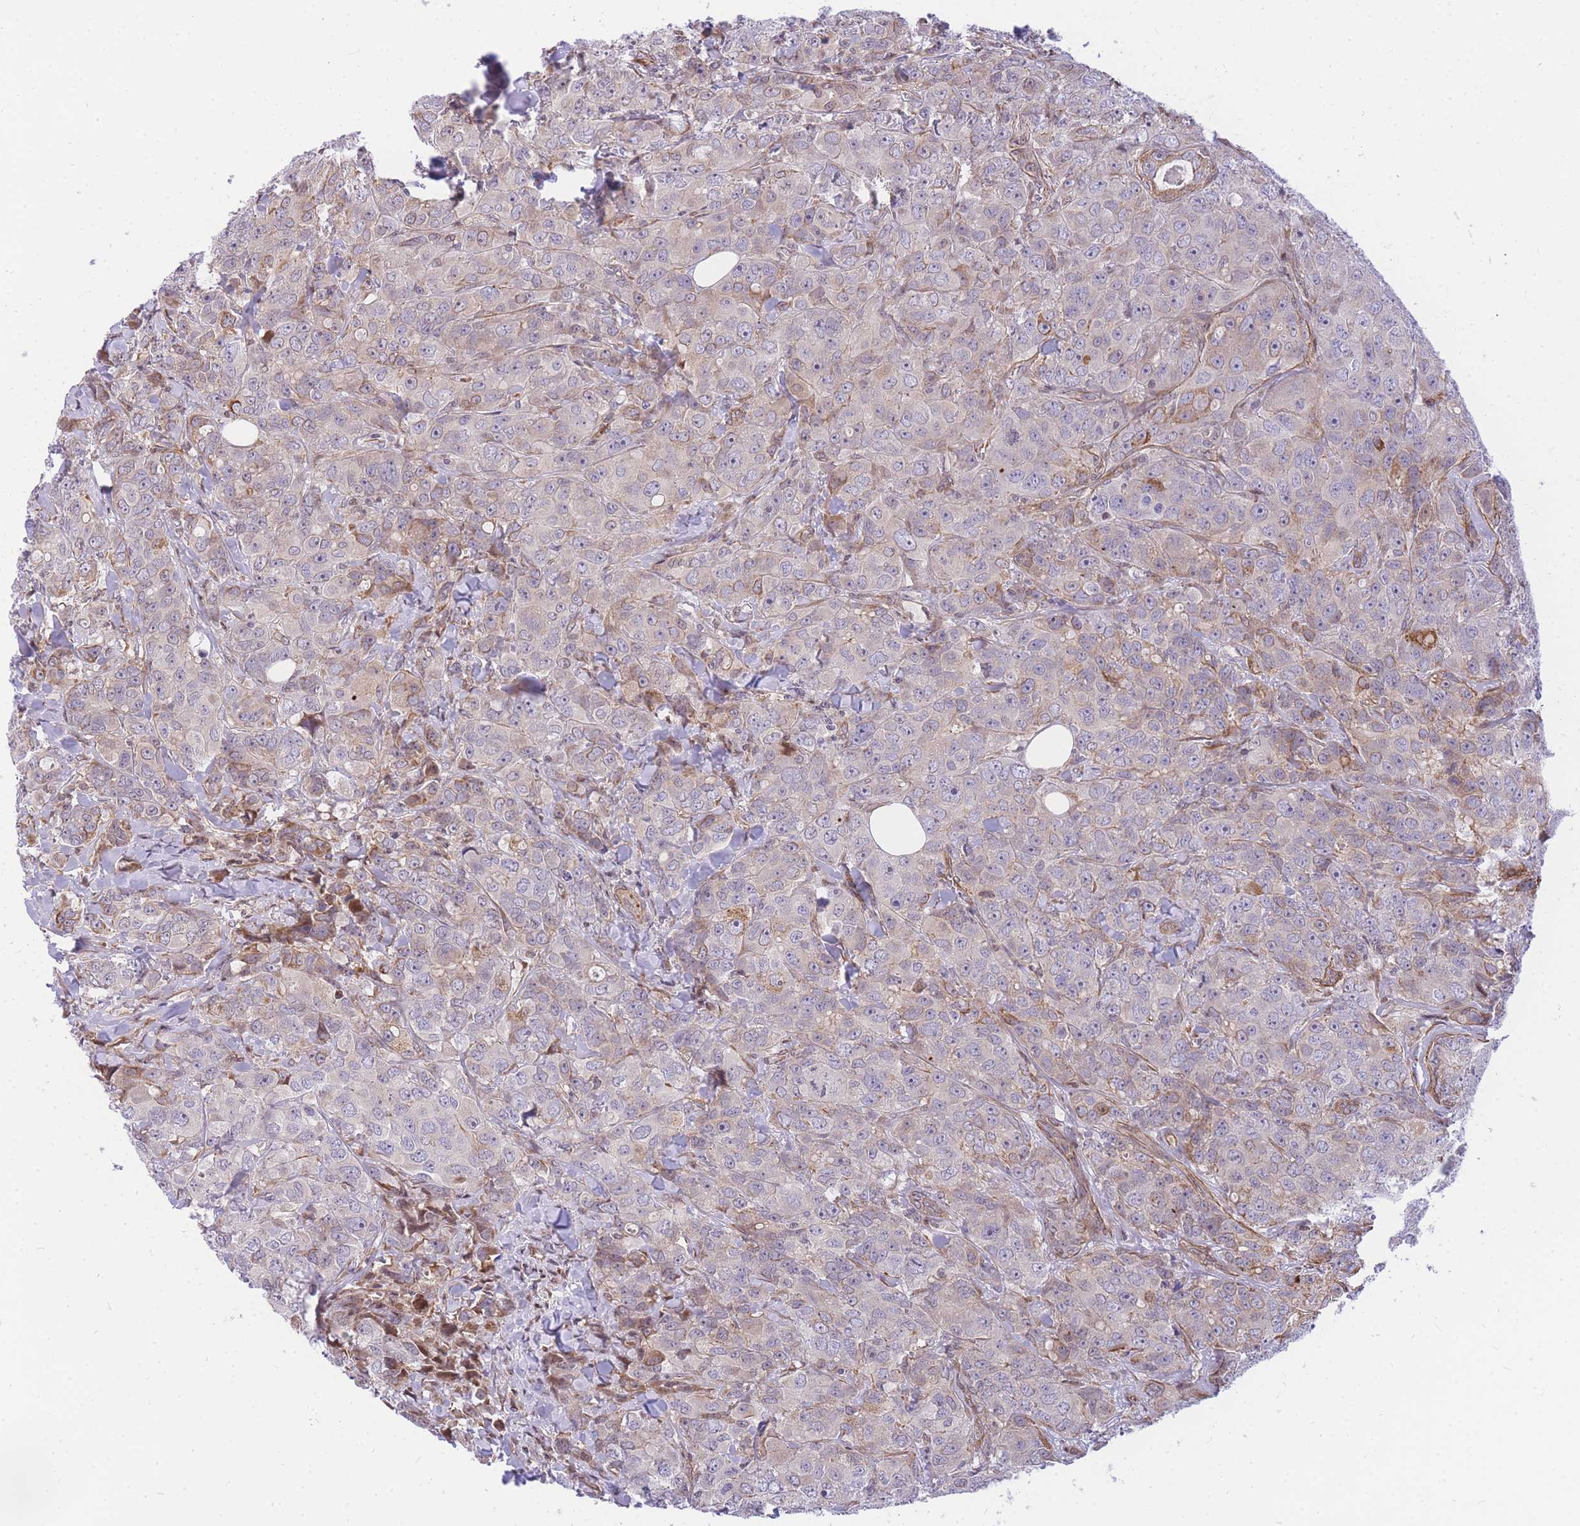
{"staining": {"intensity": "moderate", "quantity": "25%-75%", "location": "cytoplasmic/membranous"}, "tissue": "breast cancer", "cell_type": "Tumor cells", "image_type": "cancer", "snomed": [{"axis": "morphology", "description": "Duct carcinoma"}, {"axis": "topography", "description": "Breast"}], "caption": "Breast cancer stained with a brown dye exhibits moderate cytoplasmic/membranous positive staining in approximately 25%-75% of tumor cells.", "gene": "S100PBP", "patient": {"sex": "female", "age": 43}}